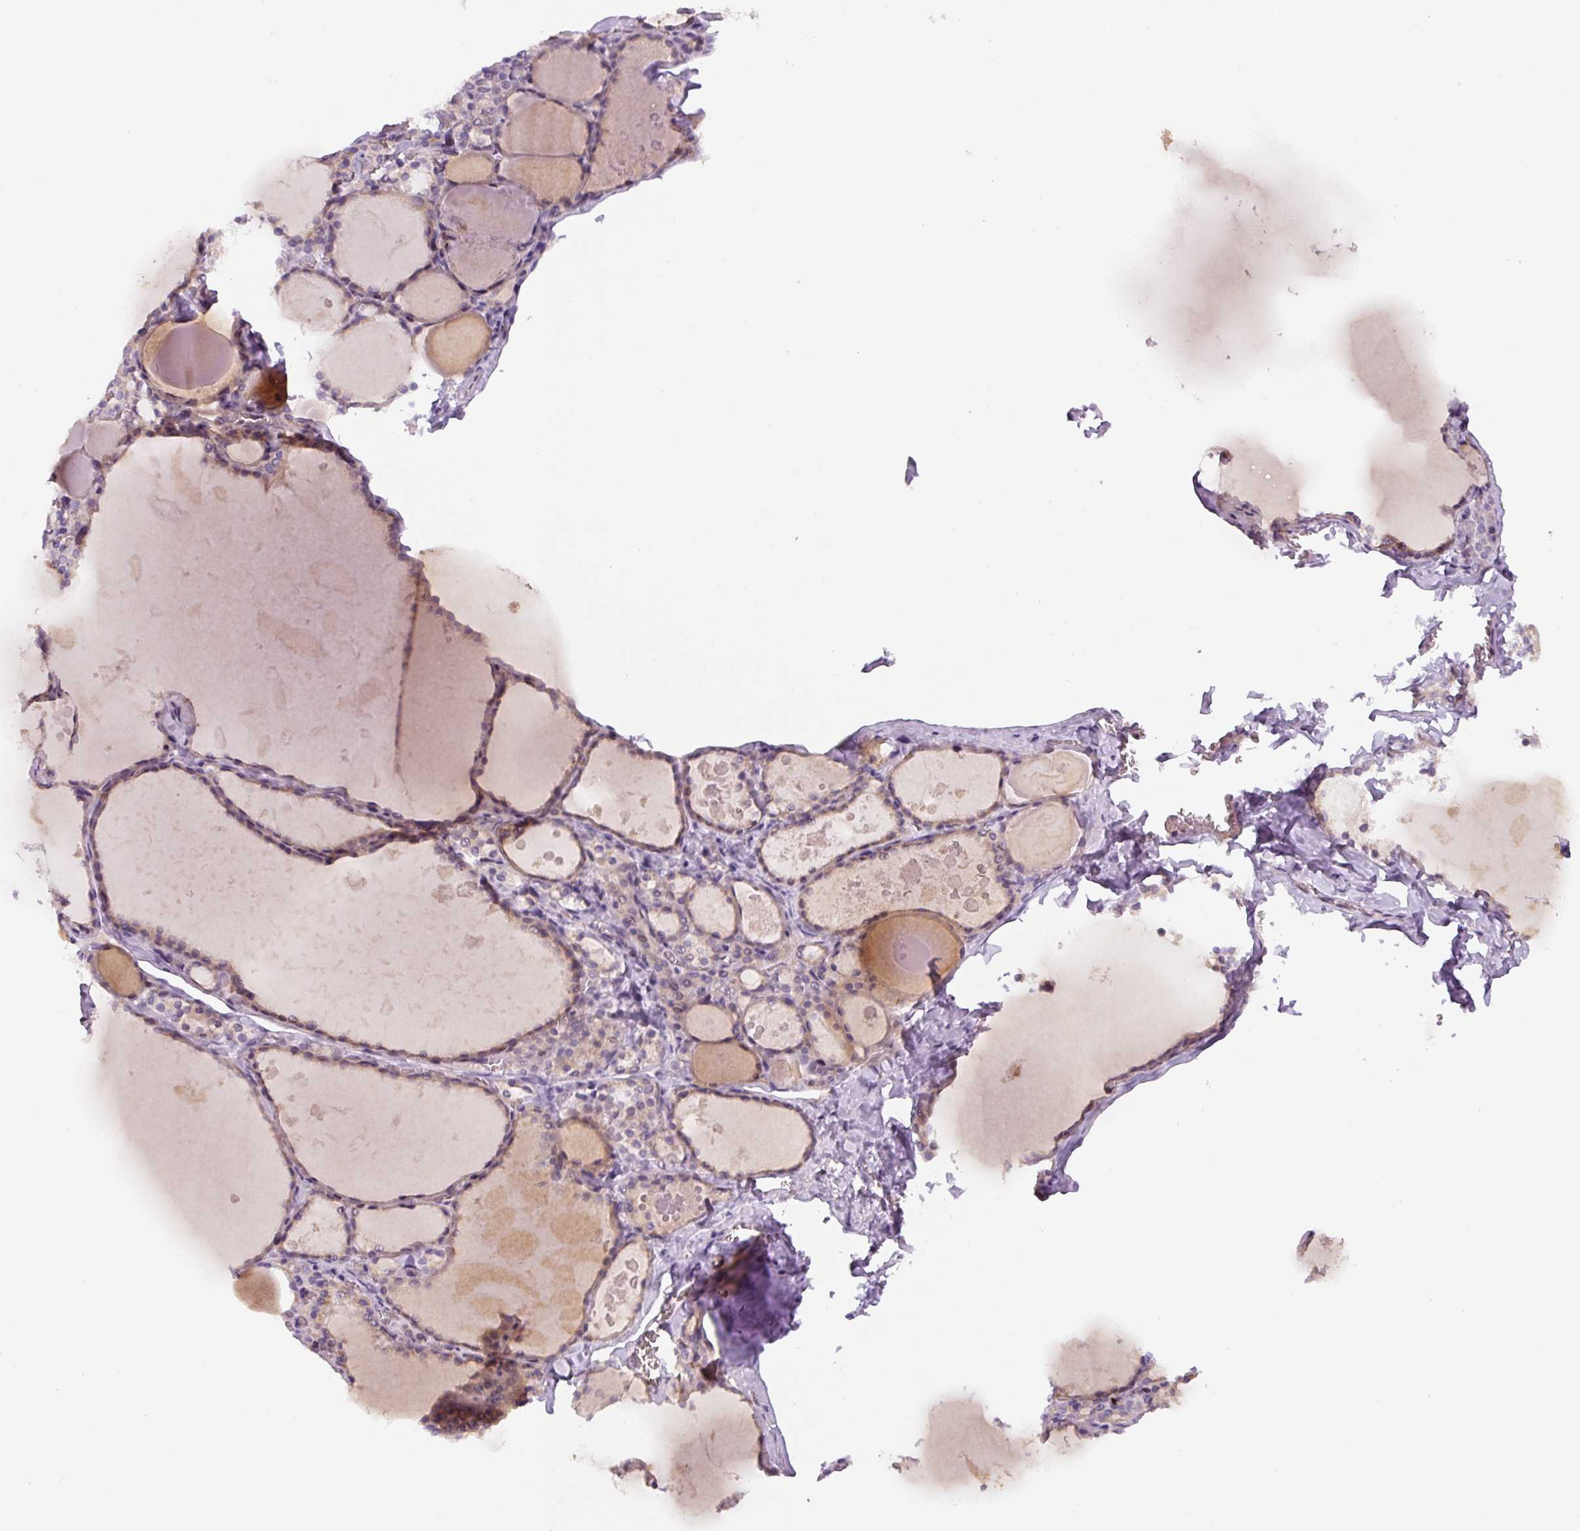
{"staining": {"intensity": "weak", "quantity": ">75%", "location": "cytoplasmic/membranous"}, "tissue": "thyroid gland", "cell_type": "Glandular cells", "image_type": "normal", "snomed": [{"axis": "morphology", "description": "Normal tissue, NOS"}, {"axis": "topography", "description": "Thyroid gland"}], "caption": "Normal thyroid gland reveals weak cytoplasmic/membranous staining in about >75% of glandular cells, visualized by immunohistochemistry.", "gene": "YIF1B", "patient": {"sex": "male", "age": 56}}